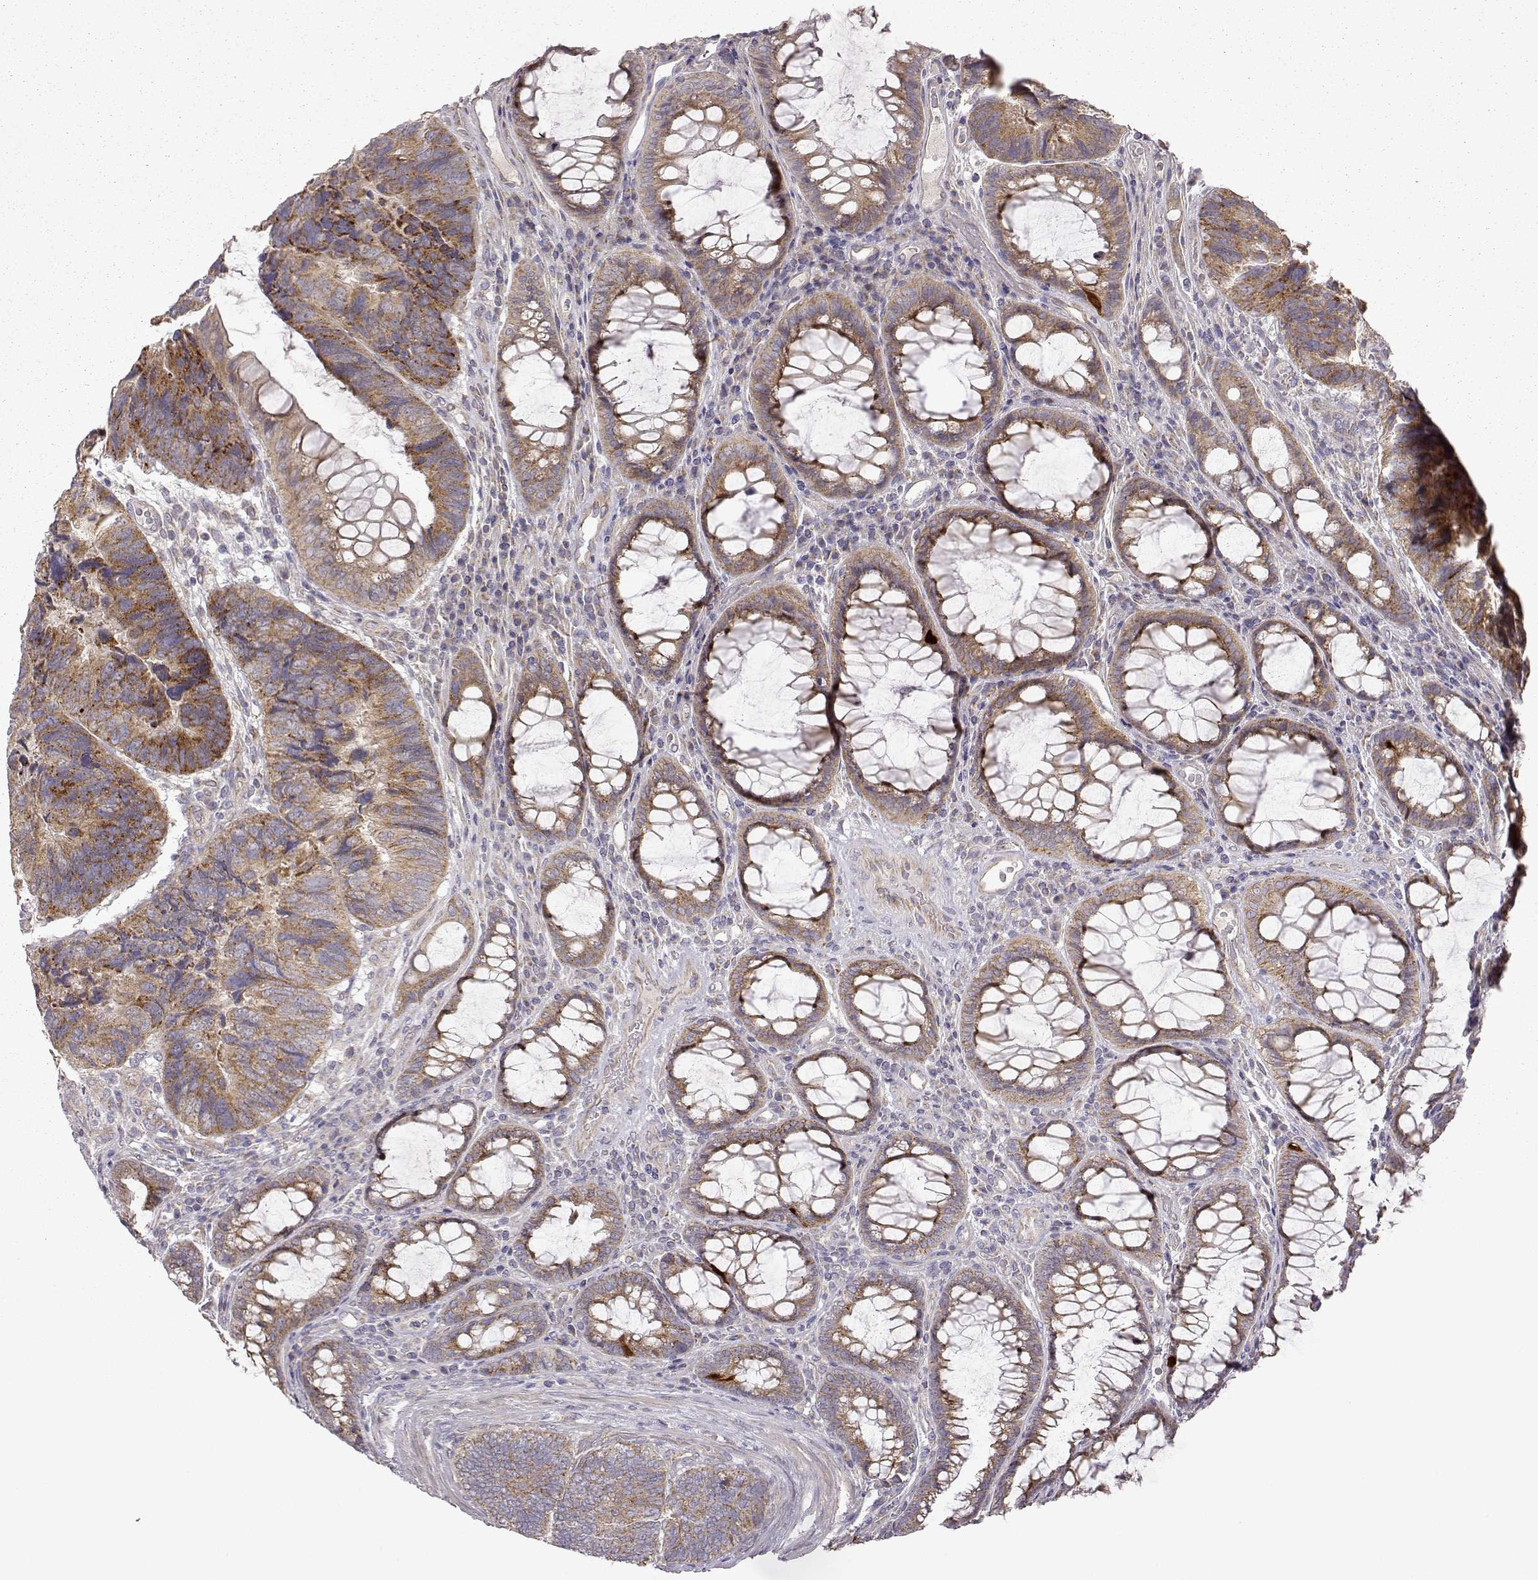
{"staining": {"intensity": "moderate", "quantity": "25%-75%", "location": "cytoplasmic/membranous"}, "tissue": "colorectal cancer", "cell_type": "Tumor cells", "image_type": "cancer", "snomed": [{"axis": "morphology", "description": "Adenocarcinoma, NOS"}, {"axis": "topography", "description": "Colon"}], "caption": "IHC (DAB) staining of adenocarcinoma (colorectal) displays moderate cytoplasmic/membranous protein staining in approximately 25%-75% of tumor cells. (DAB (3,3'-diaminobenzidine) IHC with brightfield microscopy, high magnification).", "gene": "DDC", "patient": {"sex": "female", "age": 67}}